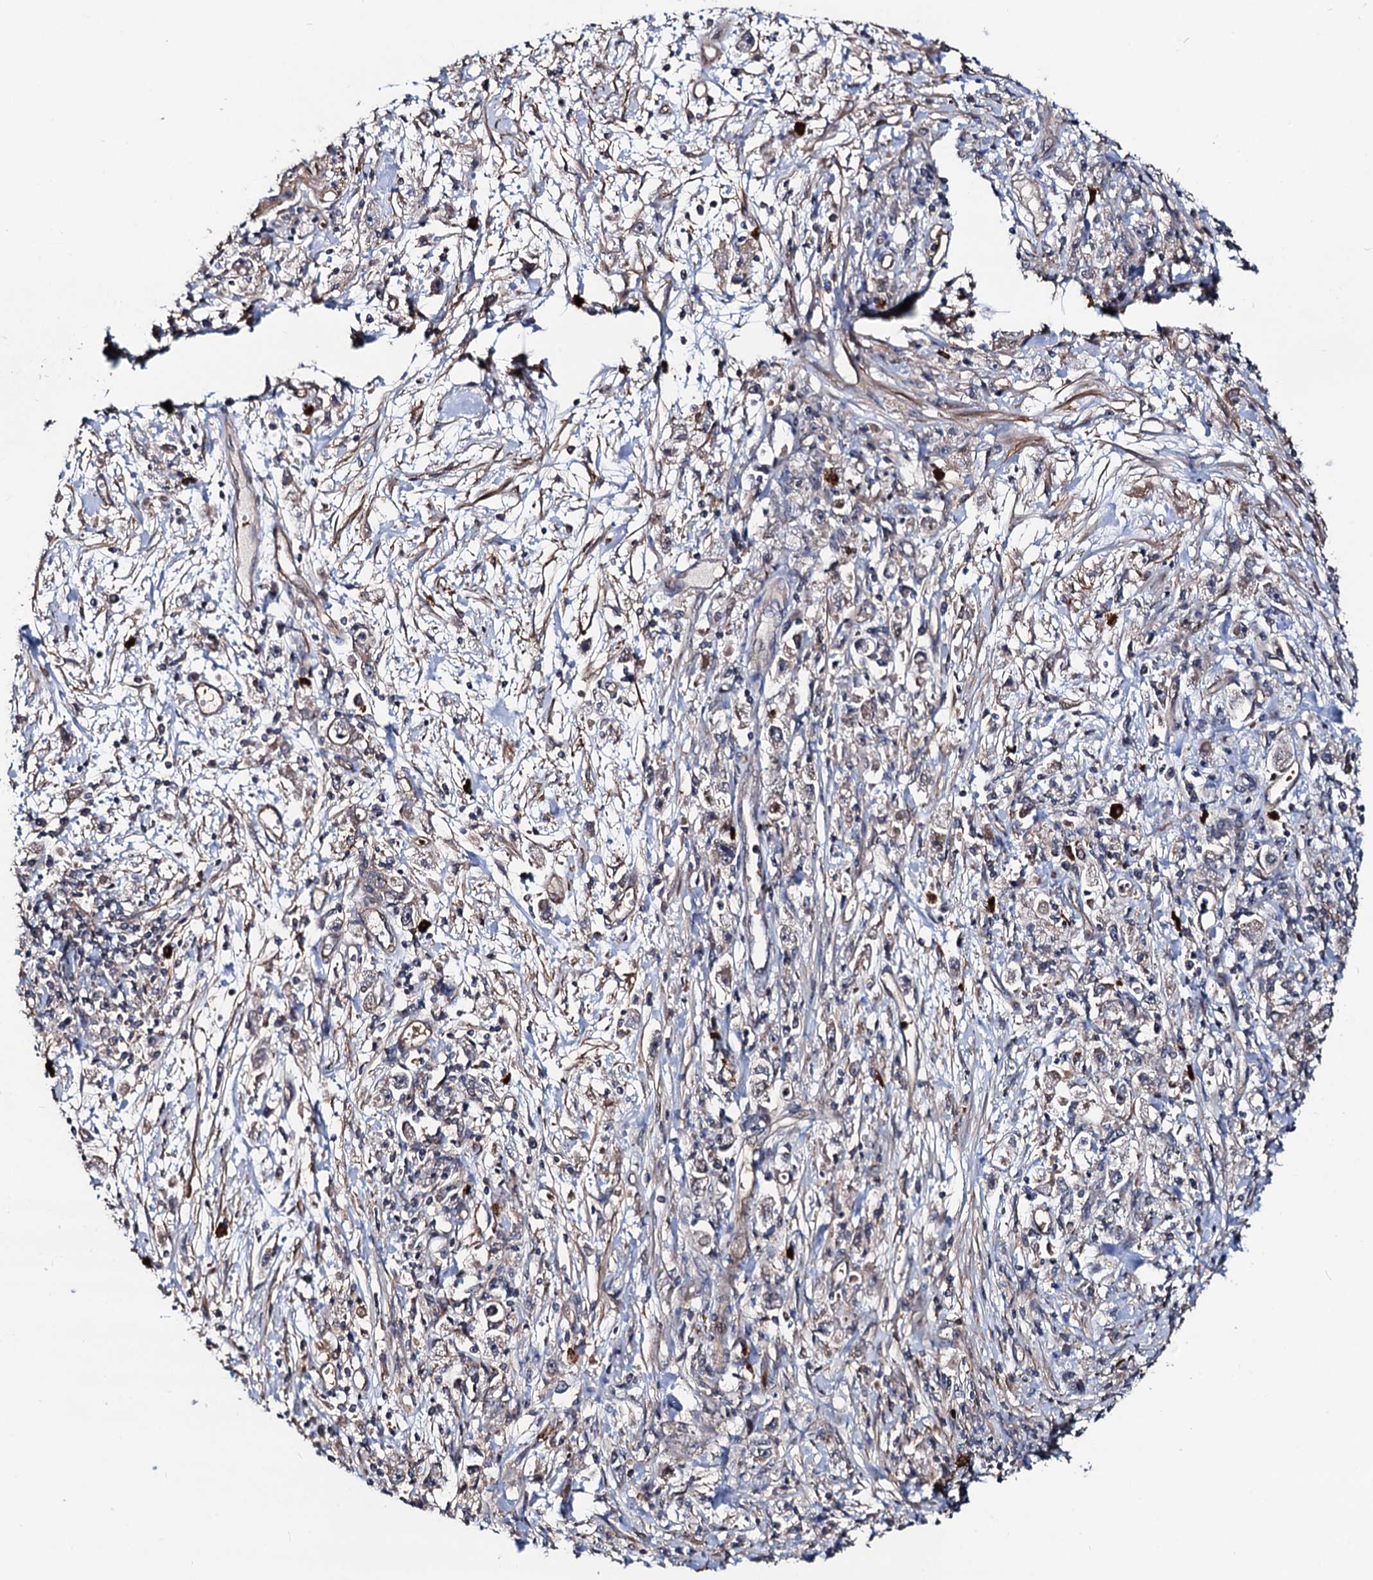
{"staining": {"intensity": "negative", "quantity": "none", "location": "none"}, "tissue": "stomach cancer", "cell_type": "Tumor cells", "image_type": "cancer", "snomed": [{"axis": "morphology", "description": "Adenocarcinoma, NOS"}, {"axis": "topography", "description": "Stomach"}], "caption": "Tumor cells are negative for protein expression in human stomach adenocarcinoma. (Stains: DAB immunohistochemistry (IHC) with hematoxylin counter stain, Microscopy: brightfield microscopy at high magnification).", "gene": "KXD1", "patient": {"sex": "female", "age": 59}}